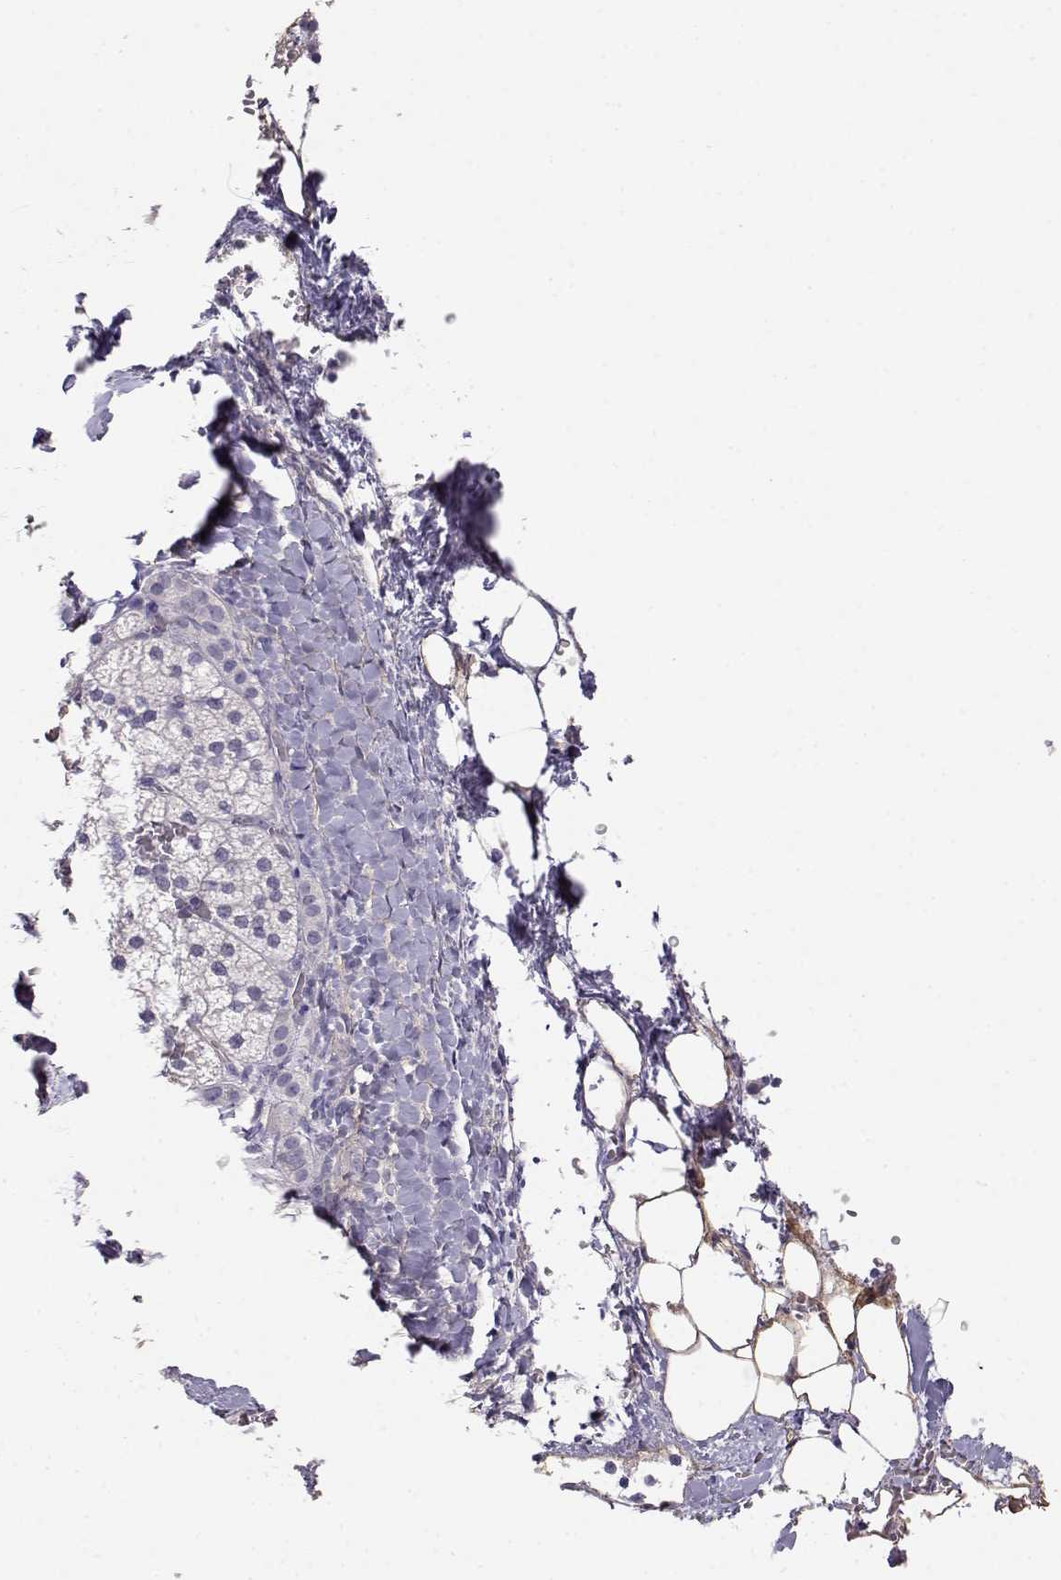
{"staining": {"intensity": "negative", "quantity": "none", "location": "none"}, "tissue": "adrenal gland", "cell_type": "Glandular cells", "image_type": "normal", "snomed": [{"axis": "morphology", "description": "Normal tissue, NOS"}, {"axis": "topography", "description": "Adrenal gland"}], "caption": "Immunohistochemical staining of normal human adrenal gland displays no significant staining in glandular cells. Nuclei are stained in blue.", "gene": "ENDOU", "patient": {"sex": "male", "age": 53}}